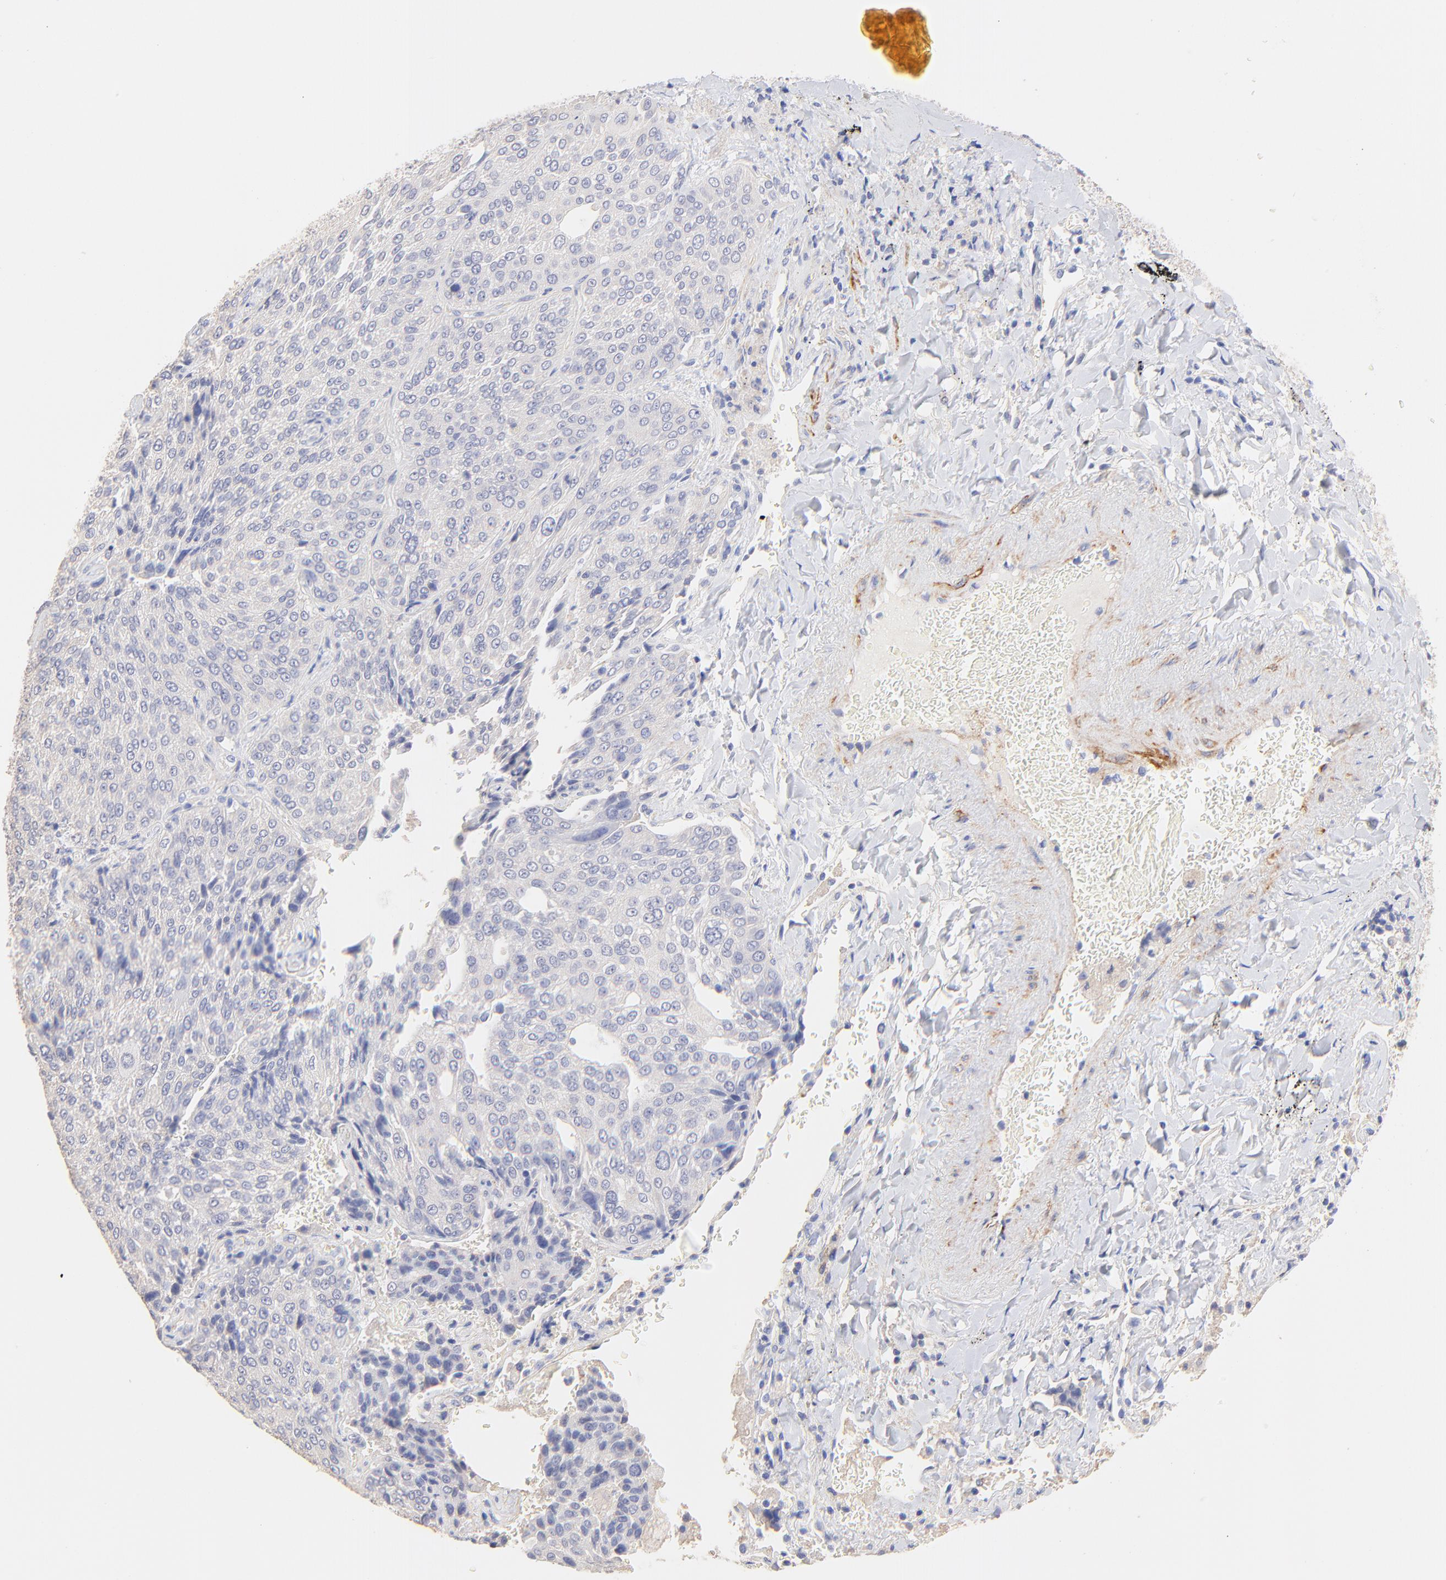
{"staining": {"intensity": "negative", "quantity": "none", "location": "none"}, "tissue": "lung cancer", "cell_type": "Tumor cells", "image_type": "cancer", "snomed": [{"axis": "morphology", "description": "Squamous cell carcinoma, NOS"}, {"axis": "topography", "description": "Lung"}], "caption": "An immunohistochemistry photomicrograph of lung cancer (squamous cell carcinoma) is shown. There is no staining in tumor cells of lung cancer (squamous cell carcinoma).", "gene": "ACTRT1", "patient": {"sex": "male", "age": 54}}